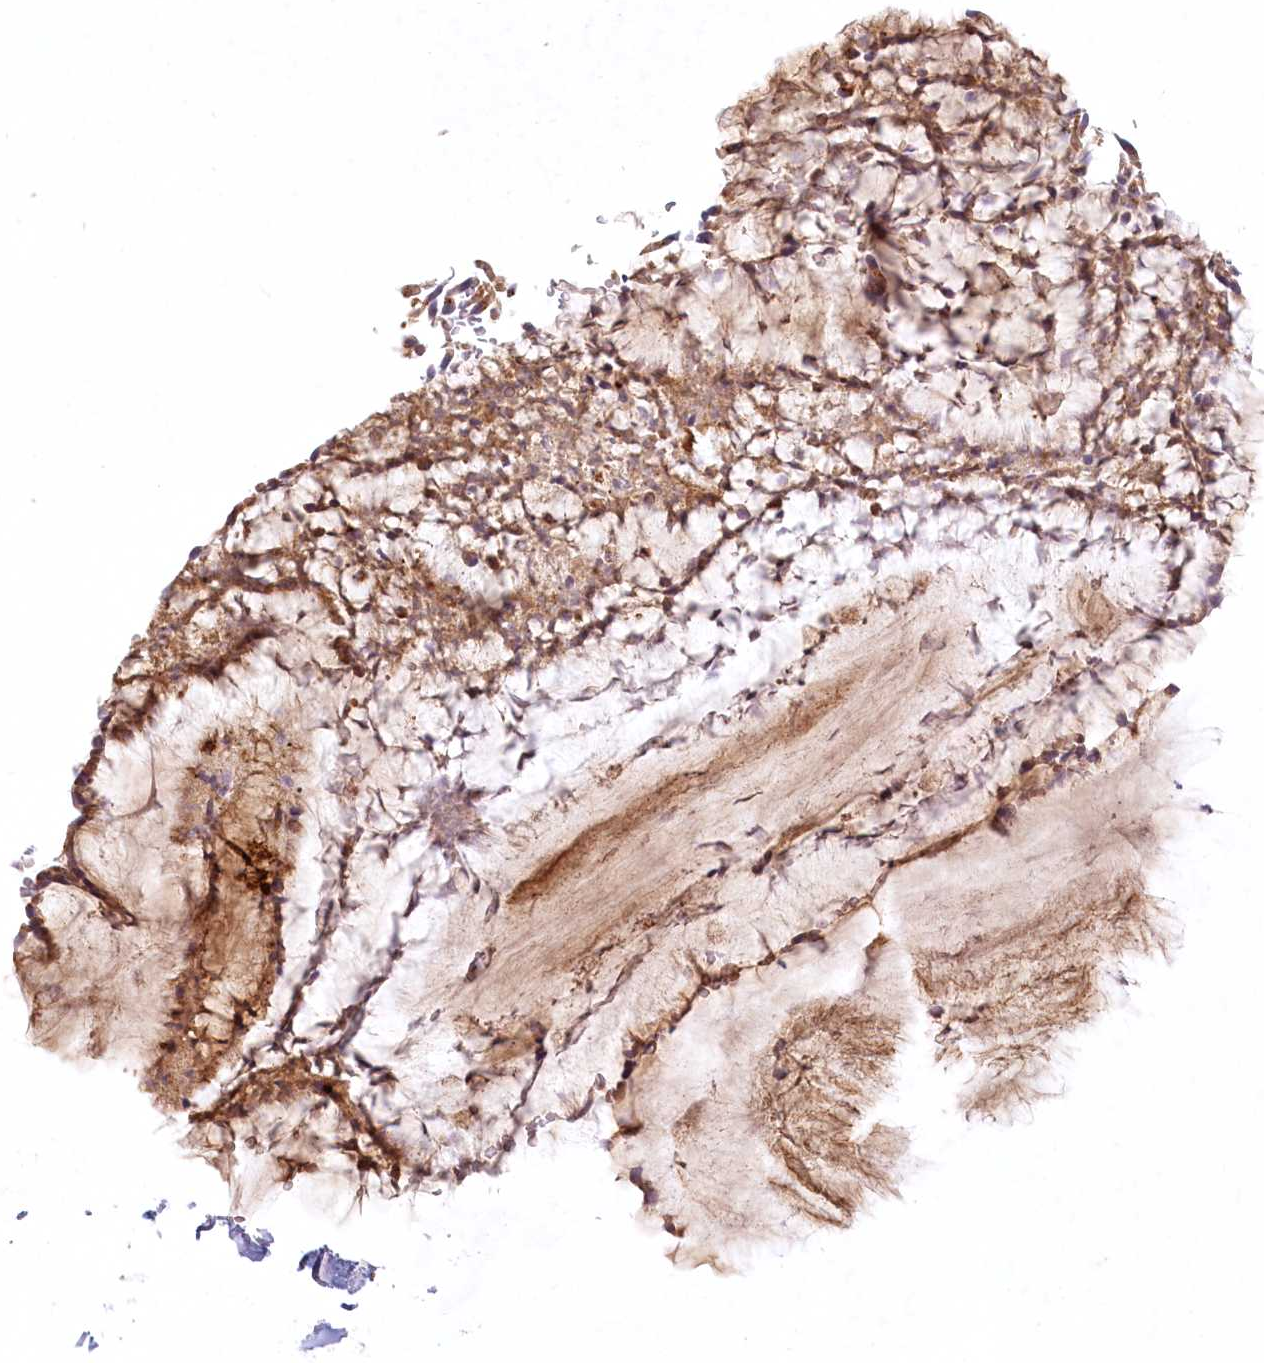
{"staining": {"intensity": "moderate", "quantity": ">75%", "location": "cytoplasmic/membranous"}, "tissue": "bronchus", "cell_type": "Respiratory epithelial cells", "image_type": "normal", "snomed": [{"axis": "morphology", "description": "Normal tissue, NOS"}, {"axis": "topography", "description": "Cartilage tissue"}, {"axis": "topography", "description": "Bronchus"}], "caption": "The photomicrograph shows a brown stain indicating the presence of a protein in the cytoplasmic/membranous of respiratory epithelial cells in bronchus.", "gene": "INPP4B", "patient": {"sex": "female", "age": 73}}